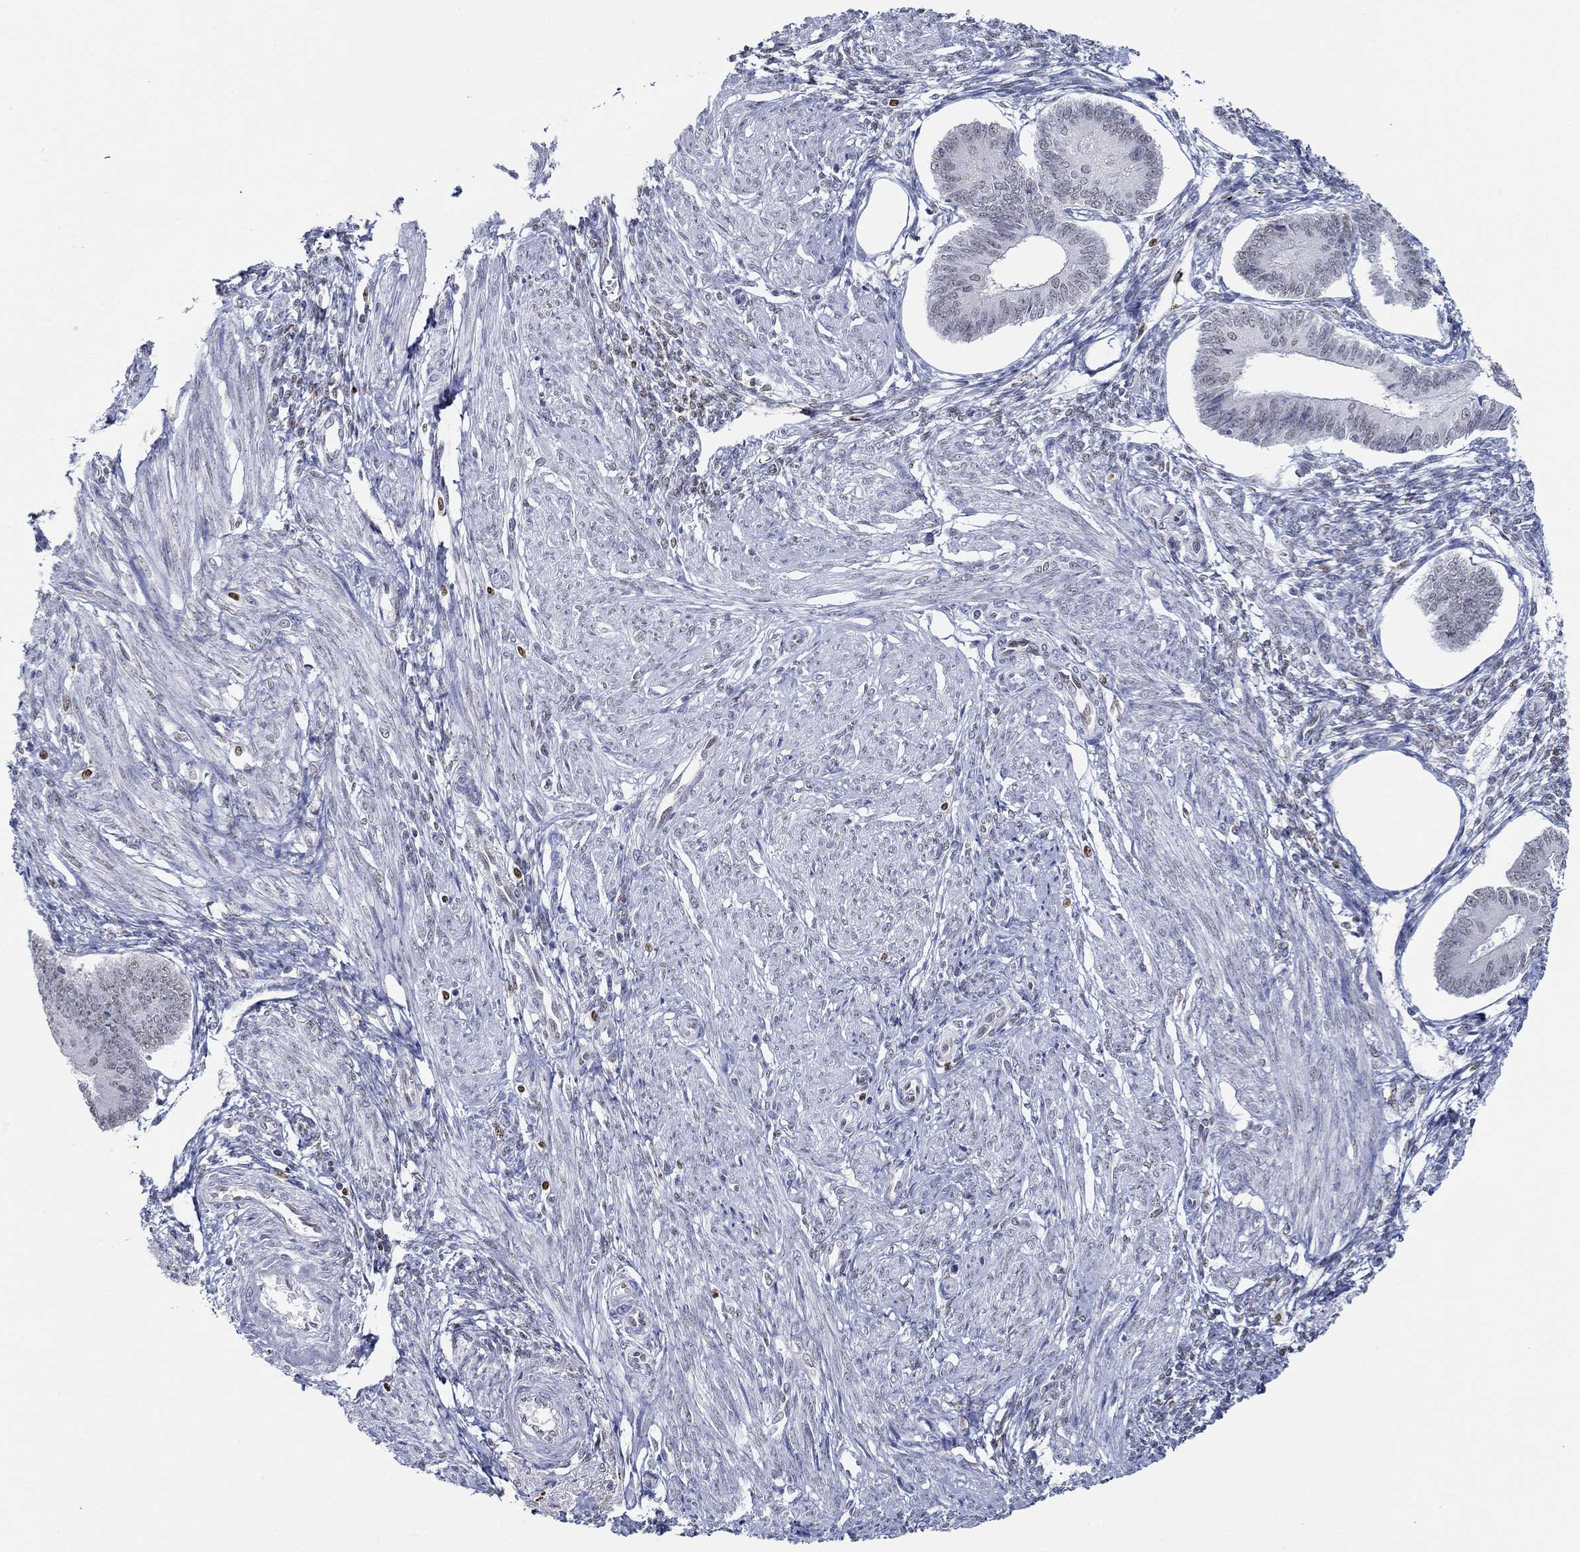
{"staining": {"intensity": "moderate", "quantity": "<25%", "location": "nuclear"}, "tissue": "endometrium", "cell_type": "Cells in endometrial stroma", "image_type": "normal", "snomed": [{"axis": "morphology", "description": "Normal tissue, NOS"}, {"axis": "topography", "description": "Endometrium"}], "caption": "Immunohistochemical staining of benign human endometrium displays <25% levels of moderate nuclear protein staining in about <25% of cells in endometrial stroma.", "gene": "GATA2", "patient": {"sex": "female", "age": 42}}